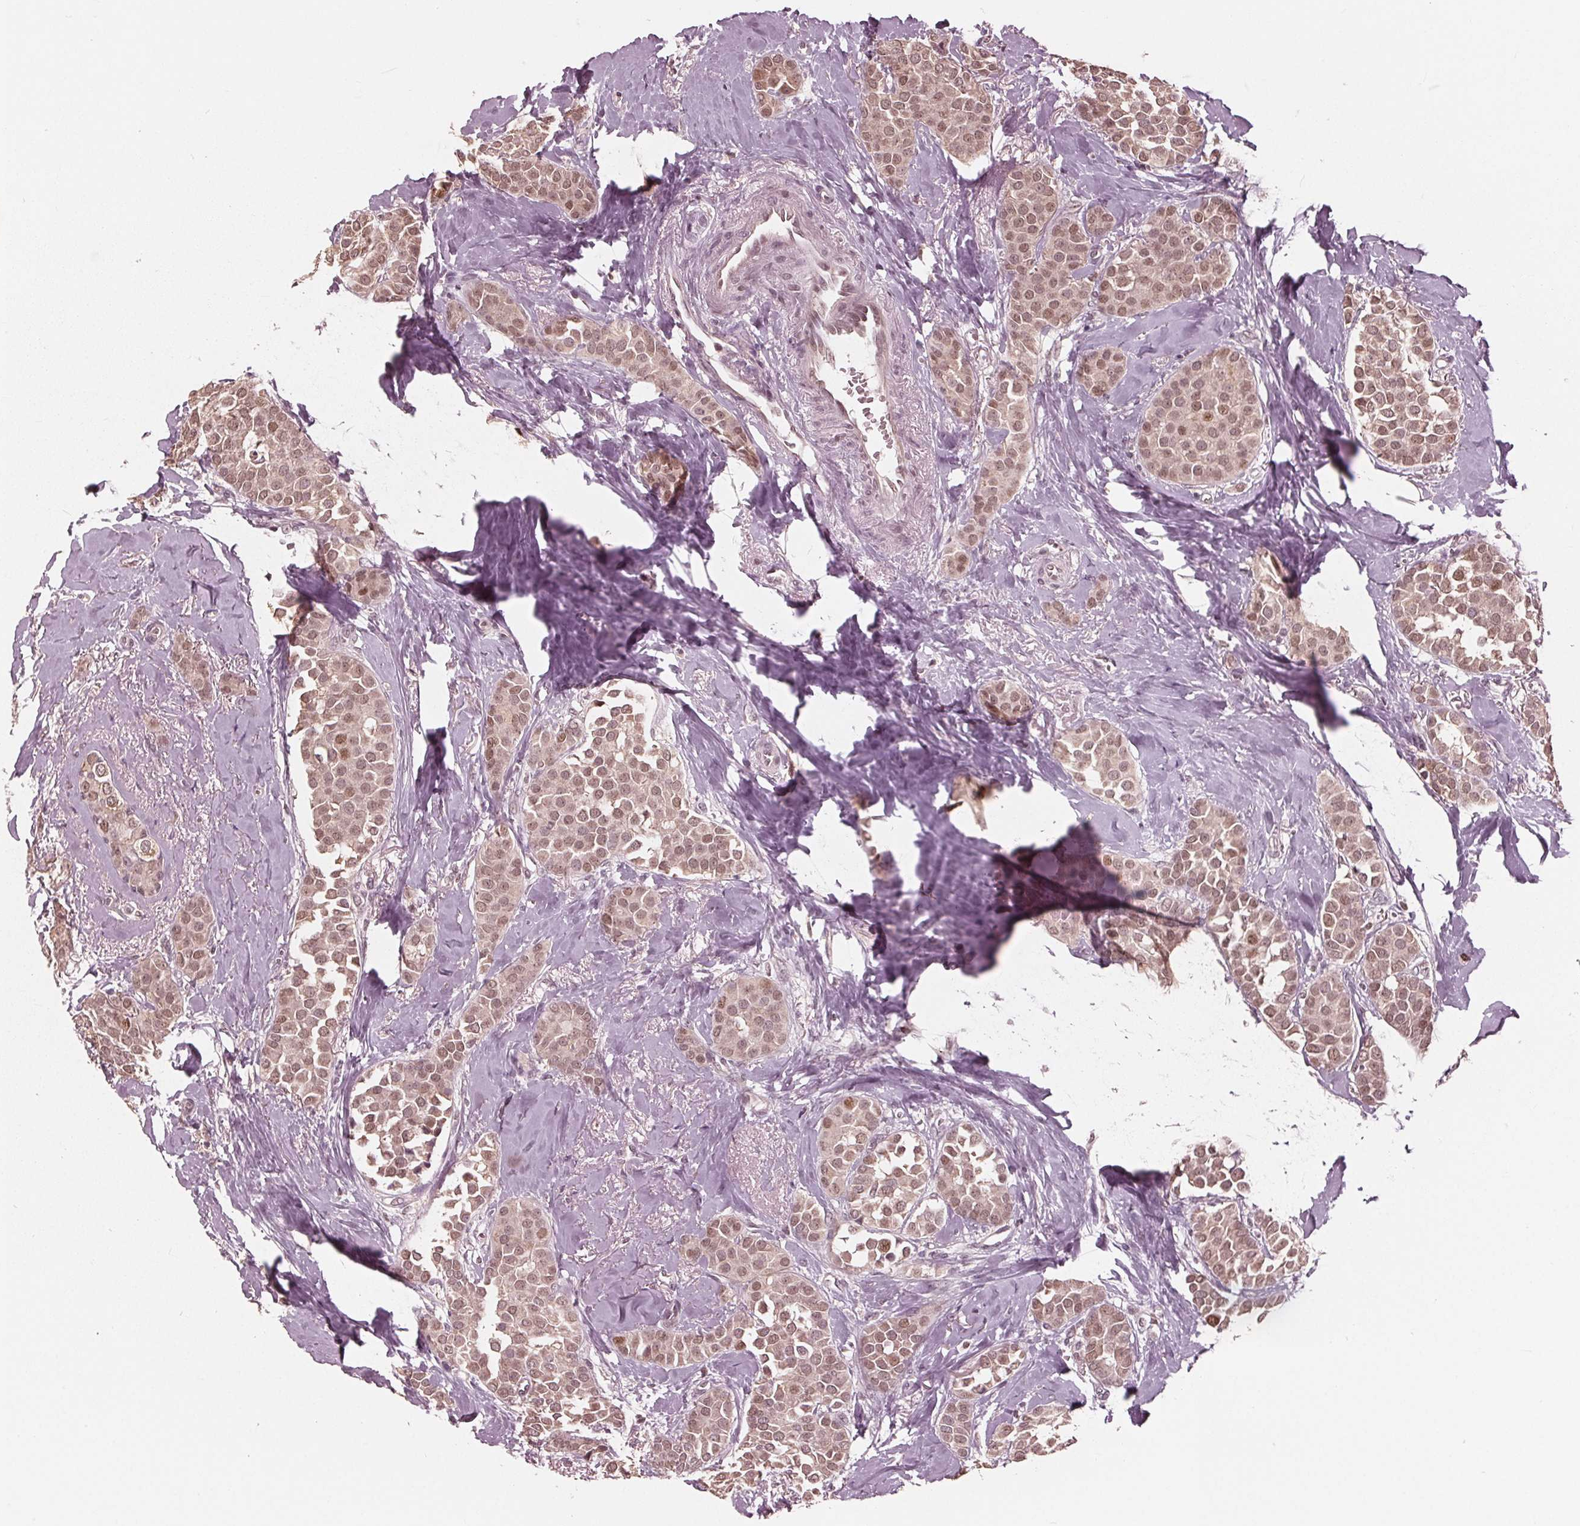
{"staining": {"intensity": "weak", "quantity": ">75%", "location": "cytoplasmic/membranous,nuclear"}, "tissue": "breast cancer", "cell_type": "Tumor cells", "image_type": "cancer", "snomed": [{"axis": "morphology", "description": "Duct carcinoma"}, {"axis": "topography", "description": "Breast"}], "caption": "This histopathology image shows immunohistochemistry (IHC) staining of breast cancer (invasive ductal carcinoma), with low weak cytoplasmic/membranous and nuclear expression in approximately >75% of tumor cells.", "gene": "HIRIP3", "patient": {"sex": "female", "age": 79}}